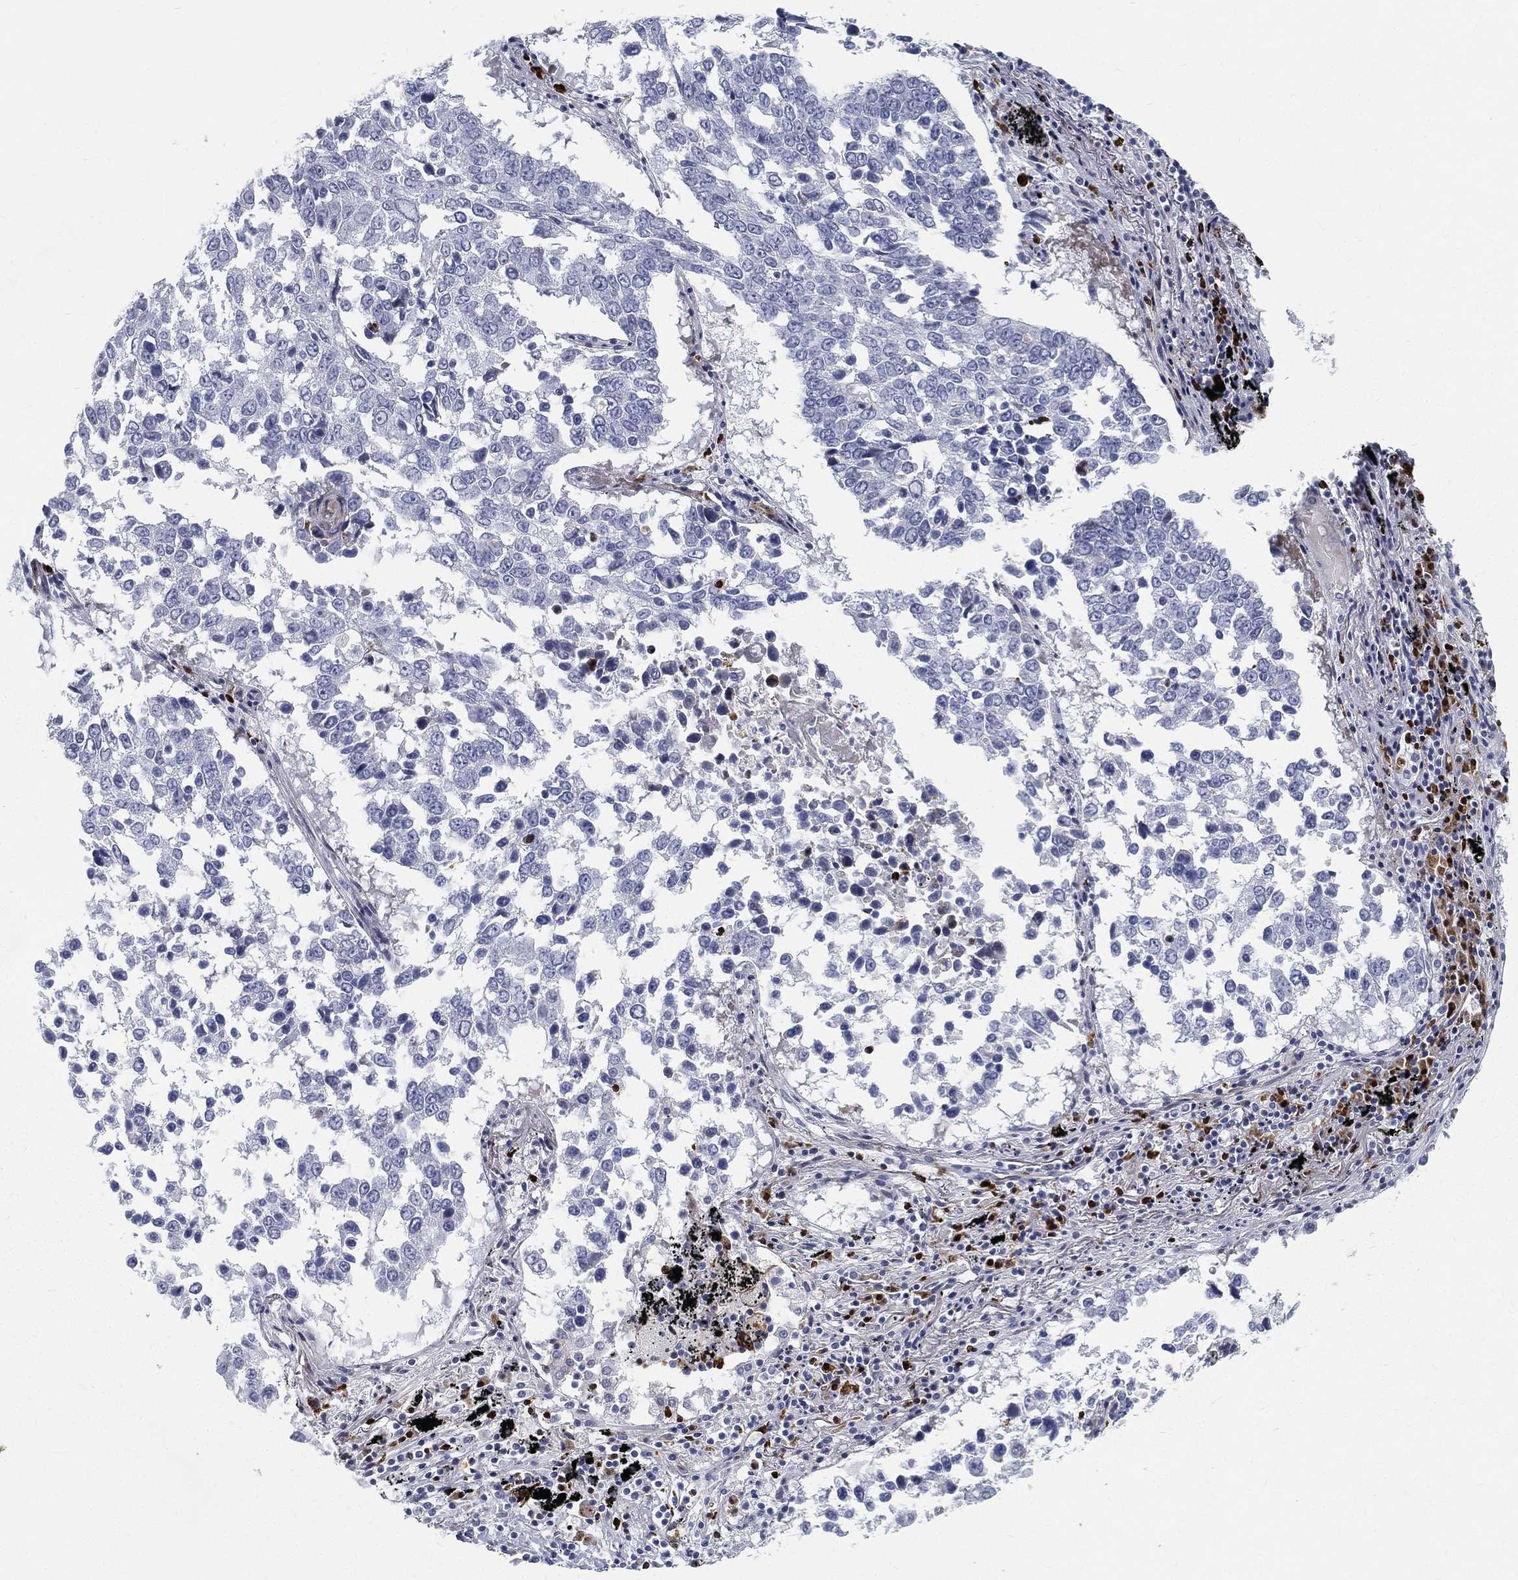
{"staining": {"intensity": "negative", "quantity": "none", "location": "none"}, "tissue": "lung cancer", "cell_type": "Tumor cells", "image_type": "cancer", "snomed": [{"axis": "morphology", "description": "Squamous cell carcinoma, NOS"}, {"axis": "topography", "description": "Lung"}], "caption": "Tumor cells are negative for protein expression in human squamous cell carcinoma (lung).", "gene": "SPPL2C", "patient": {"sex": "male", "age": 82}}